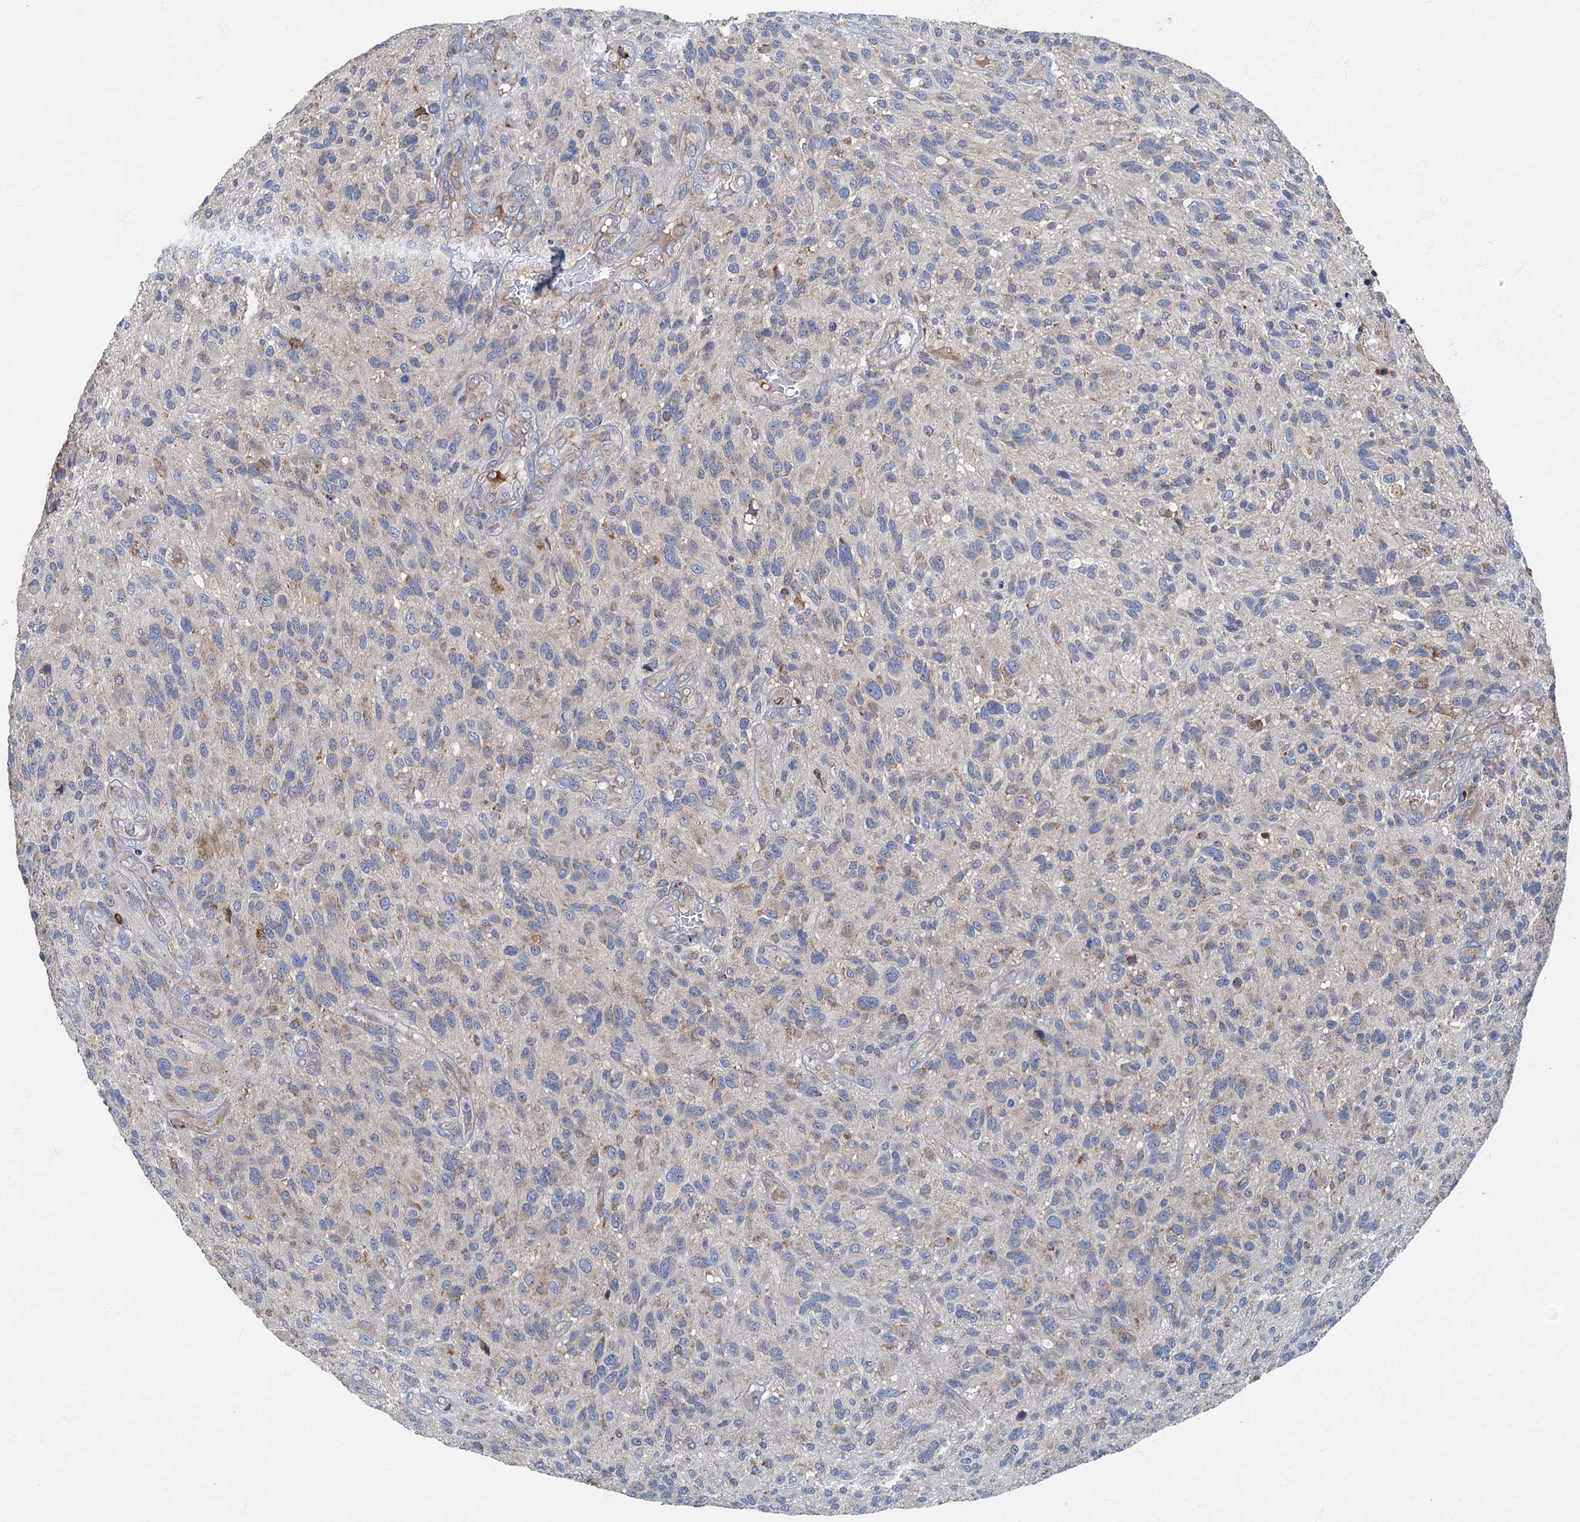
{"staining": {"intensity": "negative", "quantity": "none", "location": "none"}, "tissue": "glioma", "cell_type": "Tumor cells", "image_type": "cancer", "snomed": [{"axis": "morphology", "description": "Glioma, malignant, High grade"}, {"axis": "topography", "description": "Brain"}], "caption": "Tumor cells are negative for brown protein staining in glioma.", "gene": "SPDYC", "patient": {"sex": "male", "age": 47}}